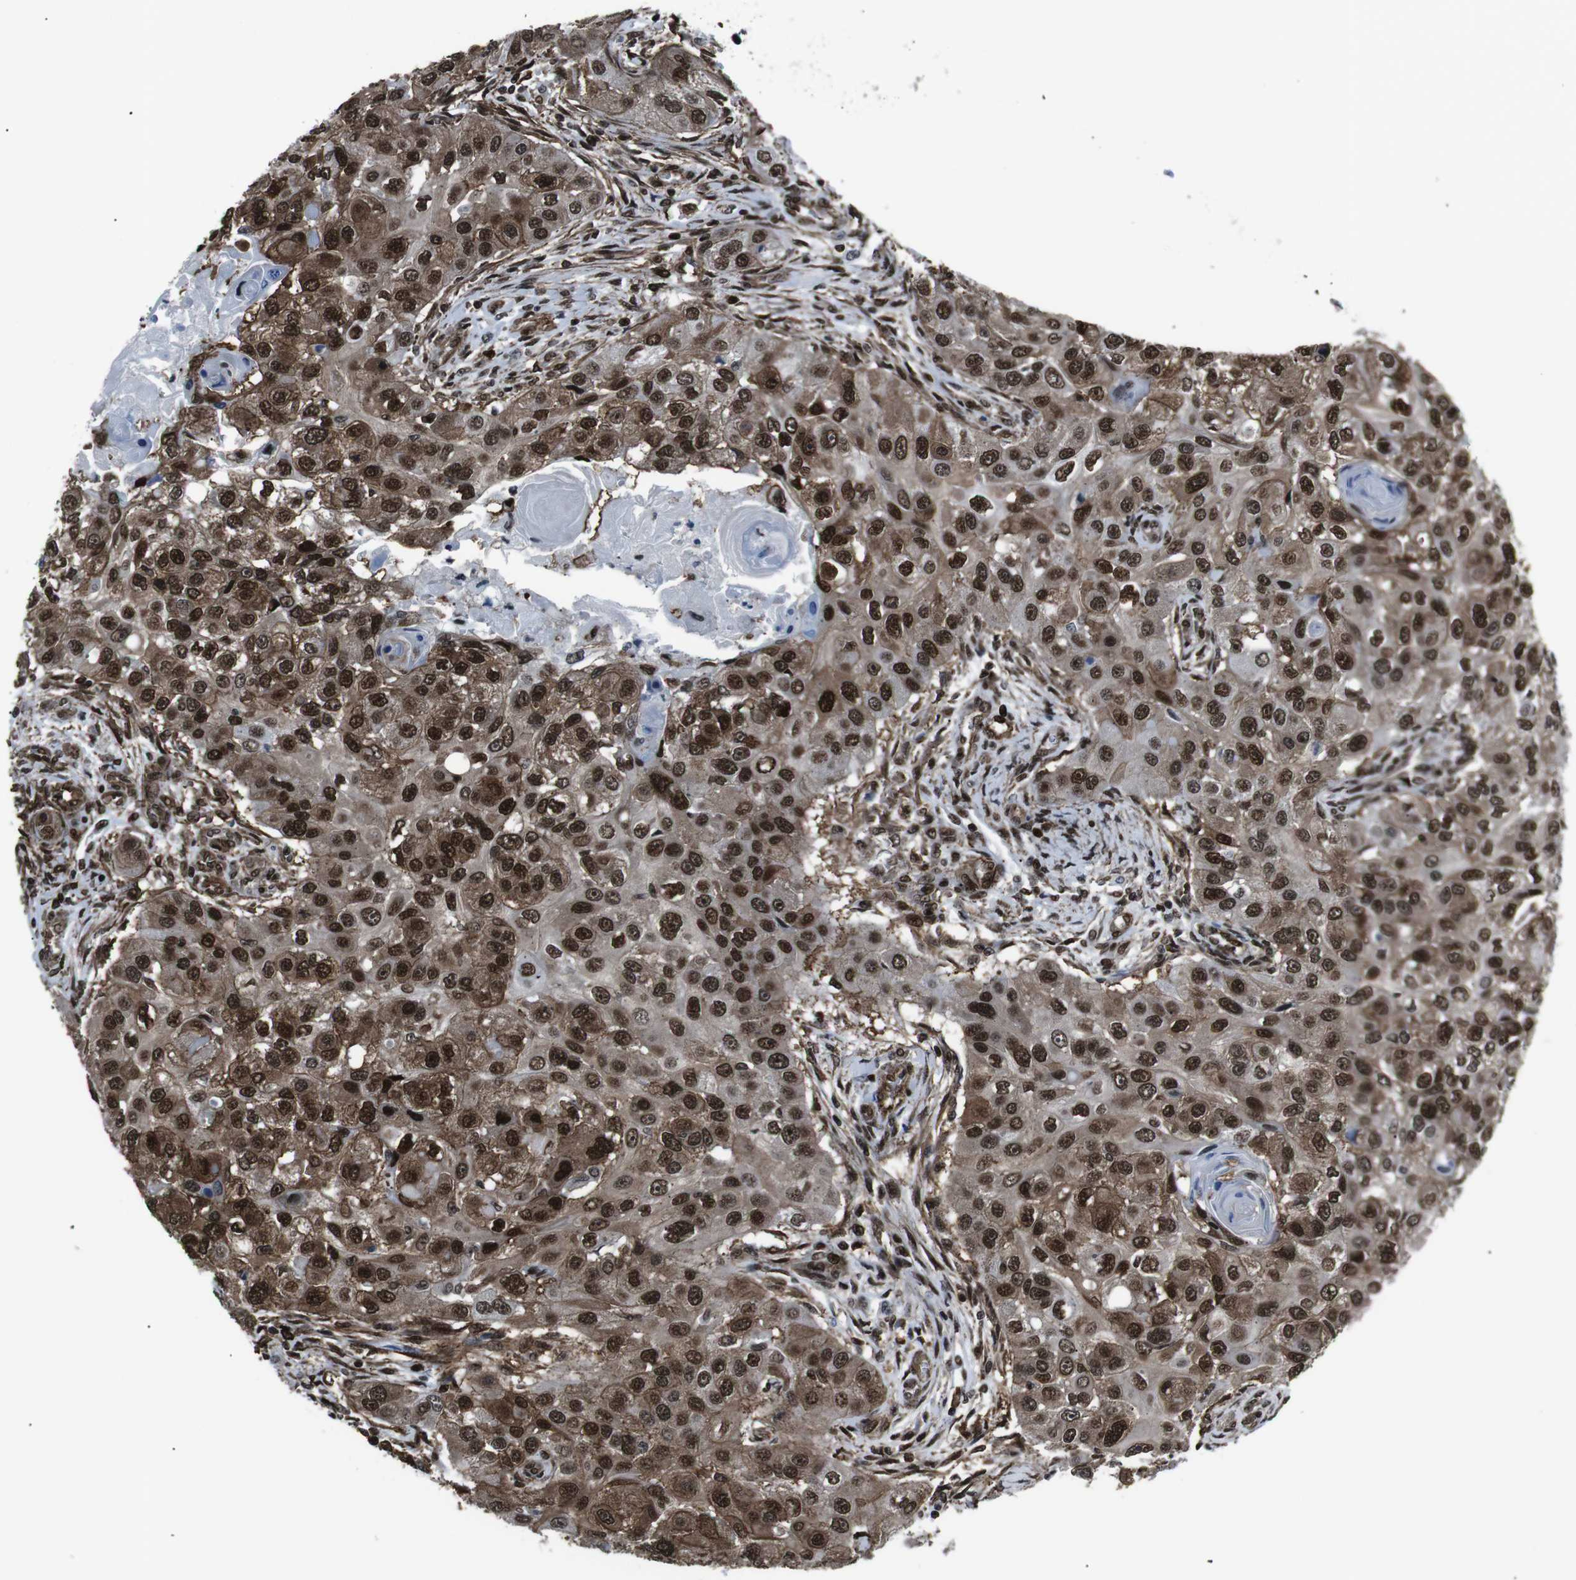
{"staining": {"intensity": "strong", "quantity": ">75%", "location": "cytoplasmic/membranous,nuclear"}, "tissue": "head and neck cancer", "cell_type": "Tumor cells", "image_type": "cancer", "snomed": [{"axis": "morphology", "description": "Normal tissue, NOS"}, {"axis": "morphology", "description": "Squamous cell carcinoma, NOS"}, {"axis": "topography", "description": "Skeletal muscle"}, {"axis": "topography", "description": "Head-Neck"}], "caption": "Immunohistochemistry (IHC) staining of head and neck cancer (squamous cell carcinoma), which displays high levels of strong cytoplasmic/membranous and nuclear staining in about >75% of tumor cells indicating strong cytoplasmic/membranous and nuclear protein expression. The staining was performed using DAB (3,3'-diaminobenzidine) (brown) for protein detection and nuclei were counterstained in hematoxylin (blue).", "gene": "HNRNPU", "patient": {"sex": "male", "age": 51}}